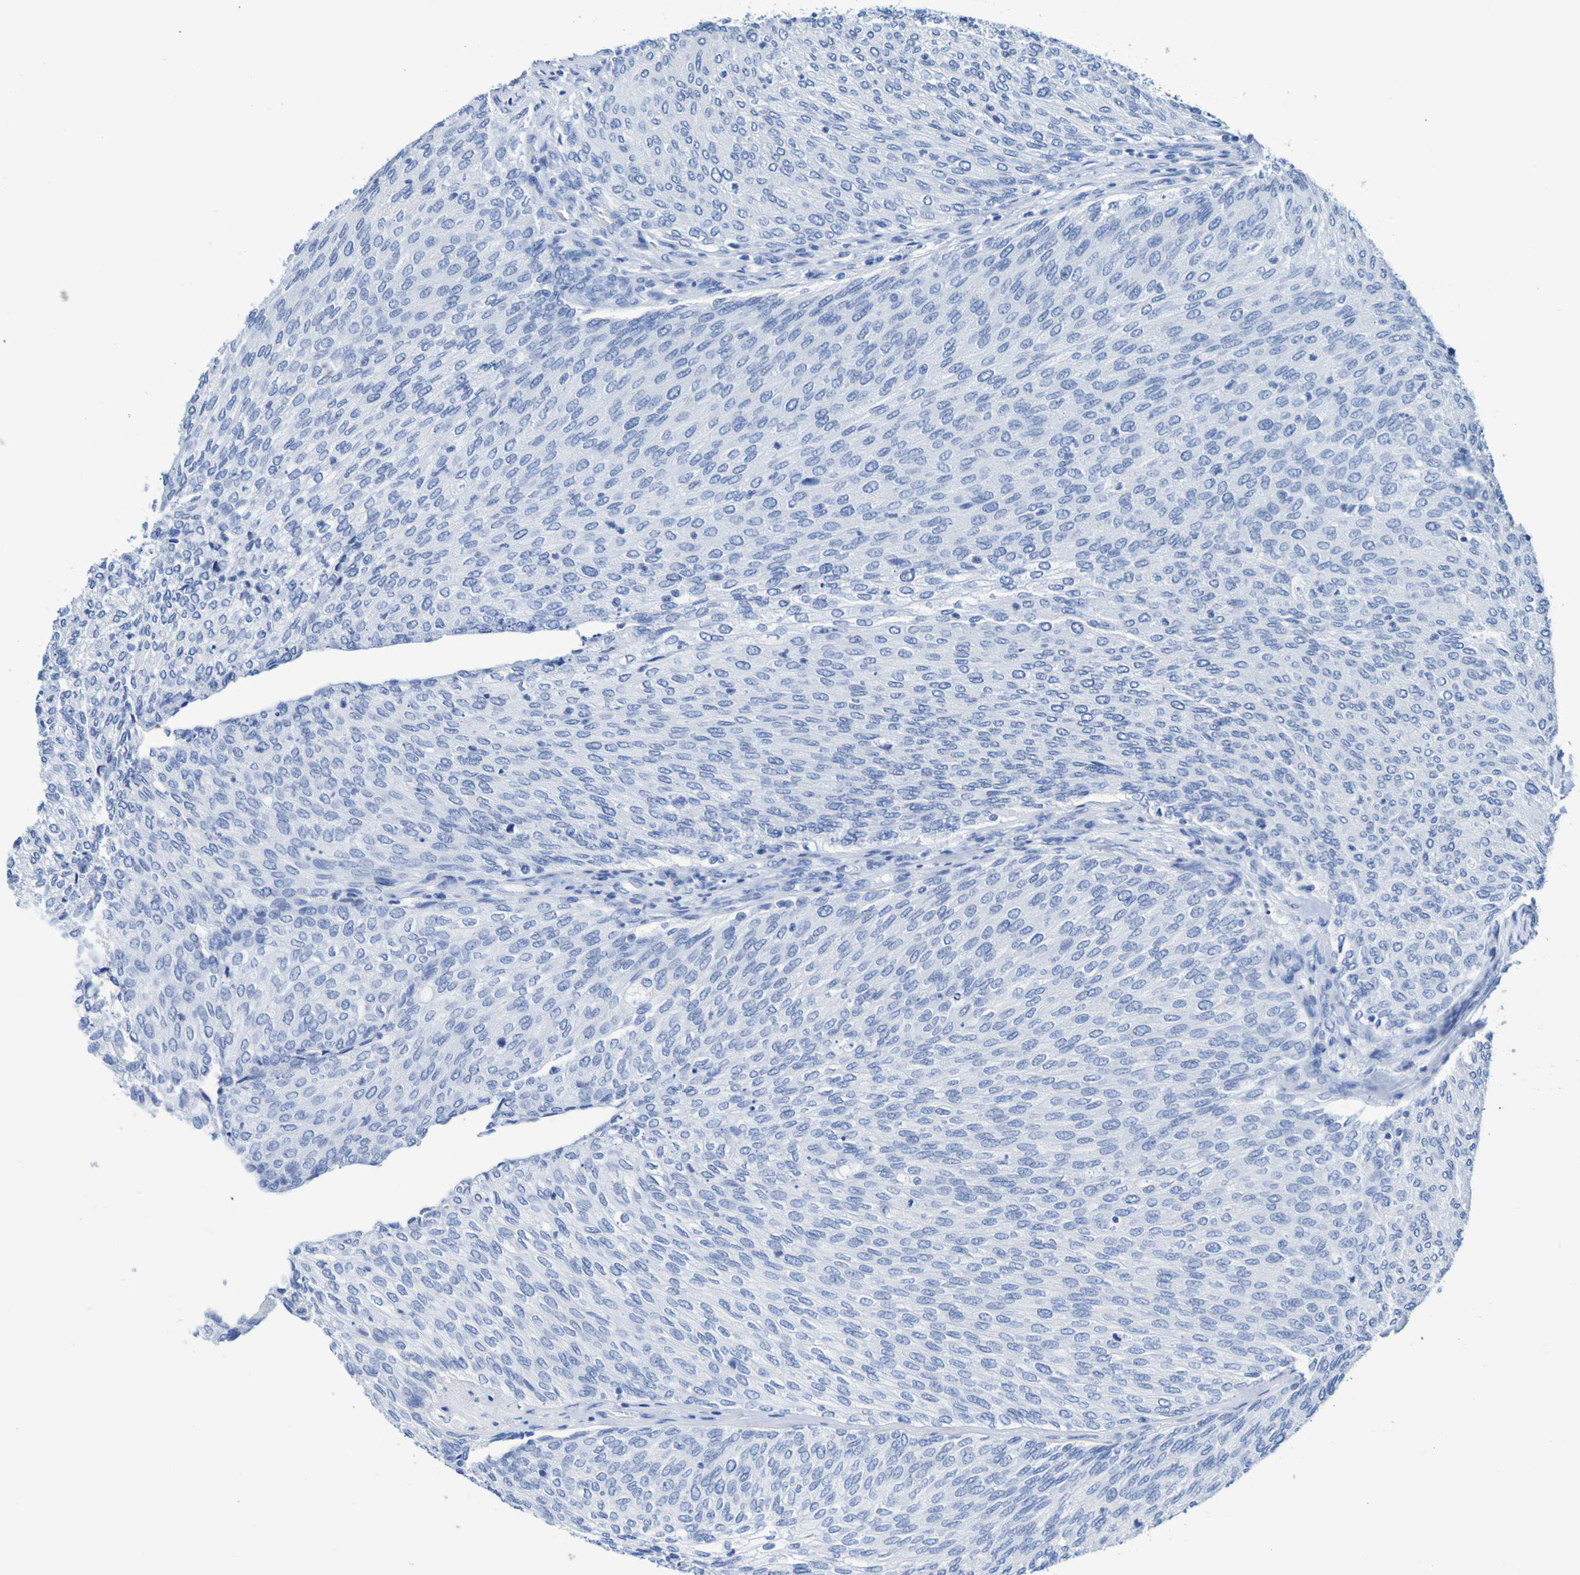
{"staining": {"intensity": "negative", "quantity": "none", "location": "none"}, "tissue": "urothelial cancer", "cell_type": "Tumor cells", "image_type": "cancer", "snomed": [{"axis": "morphology", "description": "Urothelial carcinoma, Low grade"}, {"axis": "topography", "description": "Urinary bladder"}], "caption": "Tumor cells show no significant staining in low-grade urothelial carcinoma.", "gene": "DPEP1", "patient": {"sex": "female", "age": 79}}